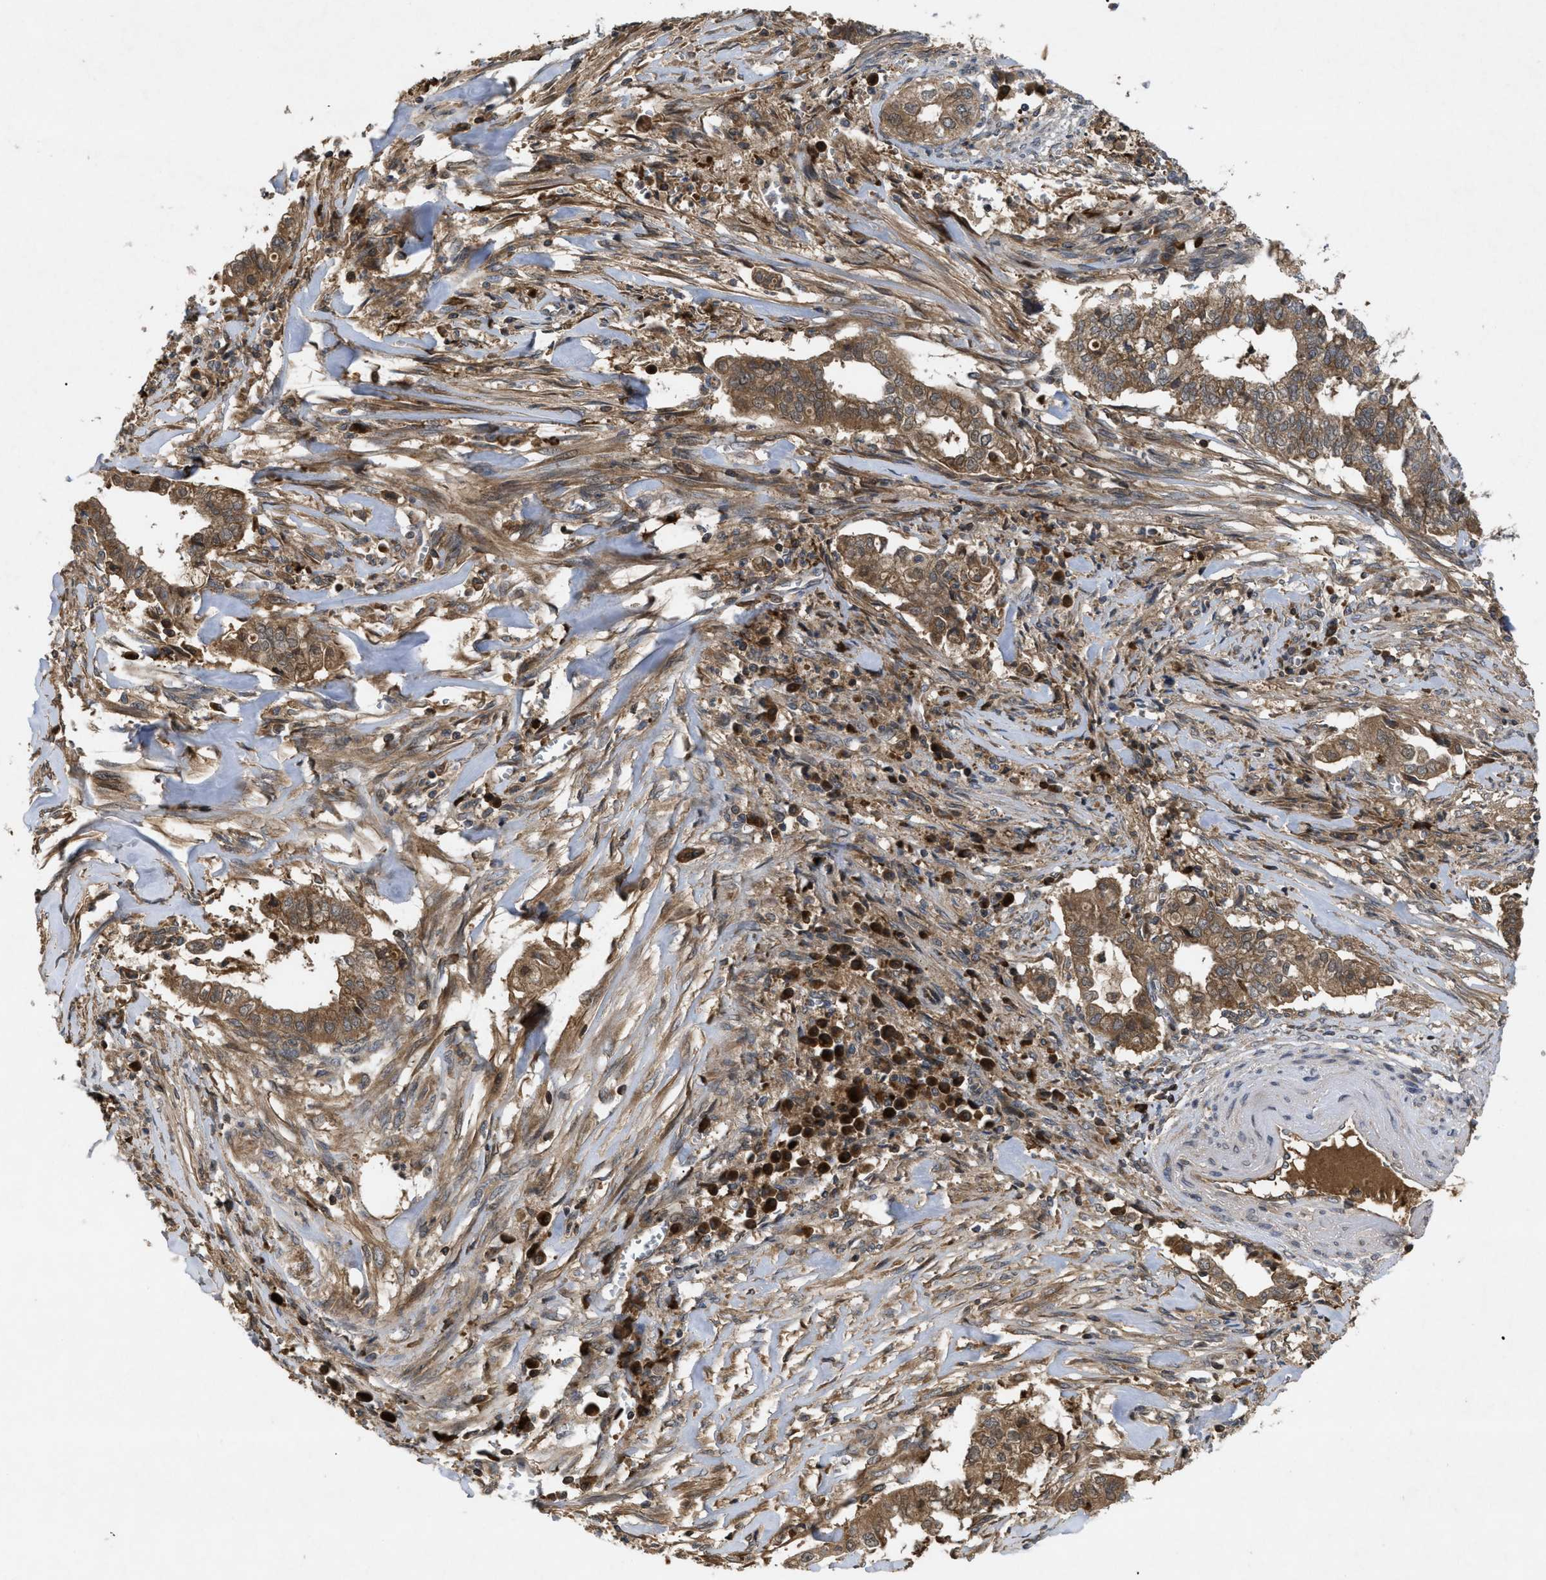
{"staining": {"intensity": "moderate", "quantity": ">75%", "location": "cytoplasmic/membranous"}, "tissue": "cervical cancer", "cell_type": "Tumor cells", "image_type": "cancer", "snomed": [{"axis": "morphology", "description": "Adenocarcinoma, NOS"}, {"axis": "topography", "description": "Cervix"}], "caption": "The image exhibits a brown stain indicating the presence of a protein in the cytoplasmic/membranous of tumor cells in cervical adenocarcinoma. The staining was performed using DAB (3,3'-diaminobenzidine) to visualize the protein expression in brown, while the nuclei were stained in blue with hematoxylin (Magnification: 20x).", "gene": "RAB2A", "patient": {"sex": "female", "age": 44}}